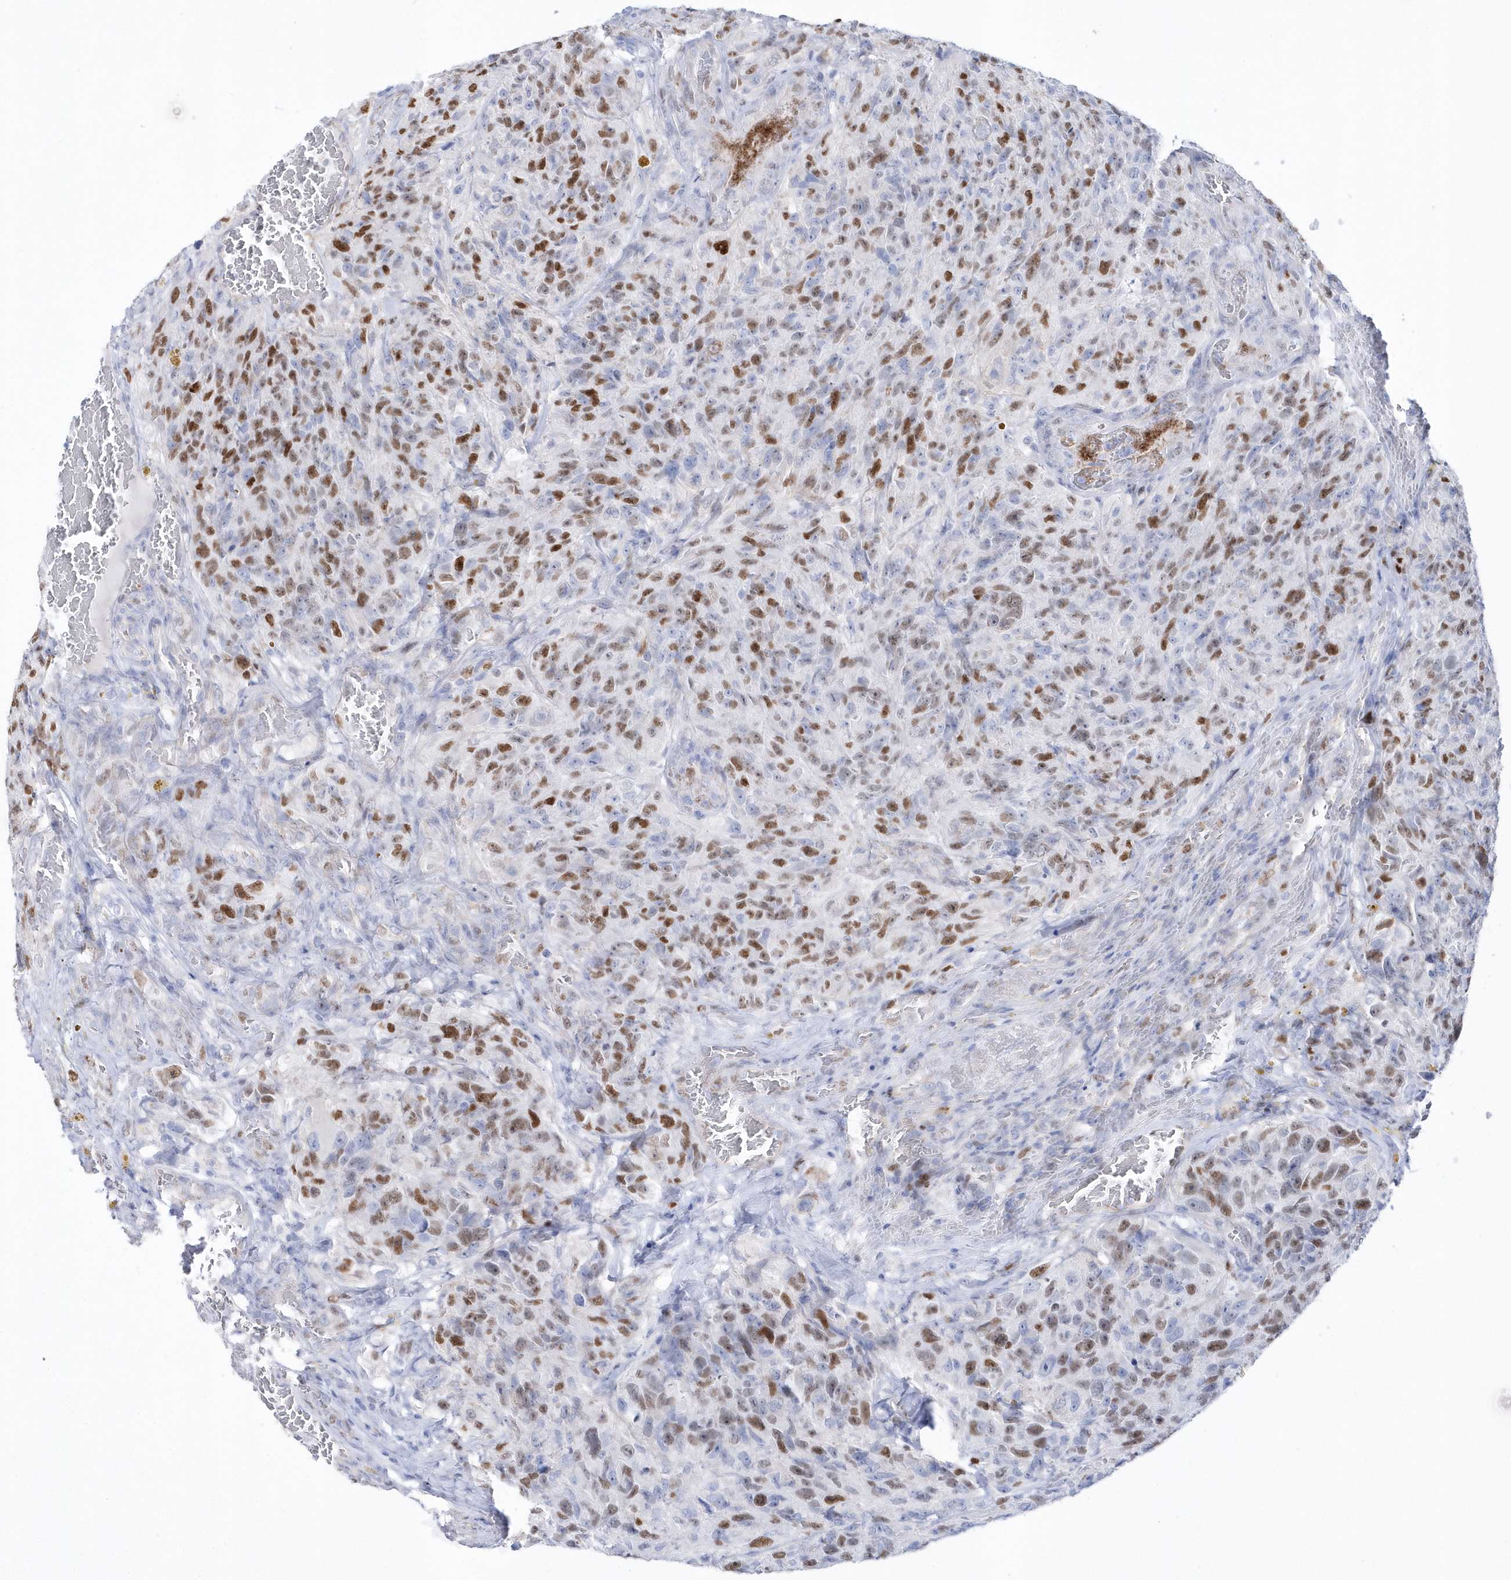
{"staining": {"intensity": "moderate", "quantity": ">75%", "location": "nuclear"}, "tissue": "glioma", "cell_type": "Tumor cells", "image_type": "cancer", "snomed": [{"axis": "morphology", "description": "Glioma, malignant, High grade"}, {"axis": "topography", "description": "Brain"}], "caption": "Tumor cells exhibit moderate nuclear staining in about >75% of cells in glioma. Nuclei are stained in blue.", "gene": "TMCO6", "patient": {"sex": "male", "age": 69}}